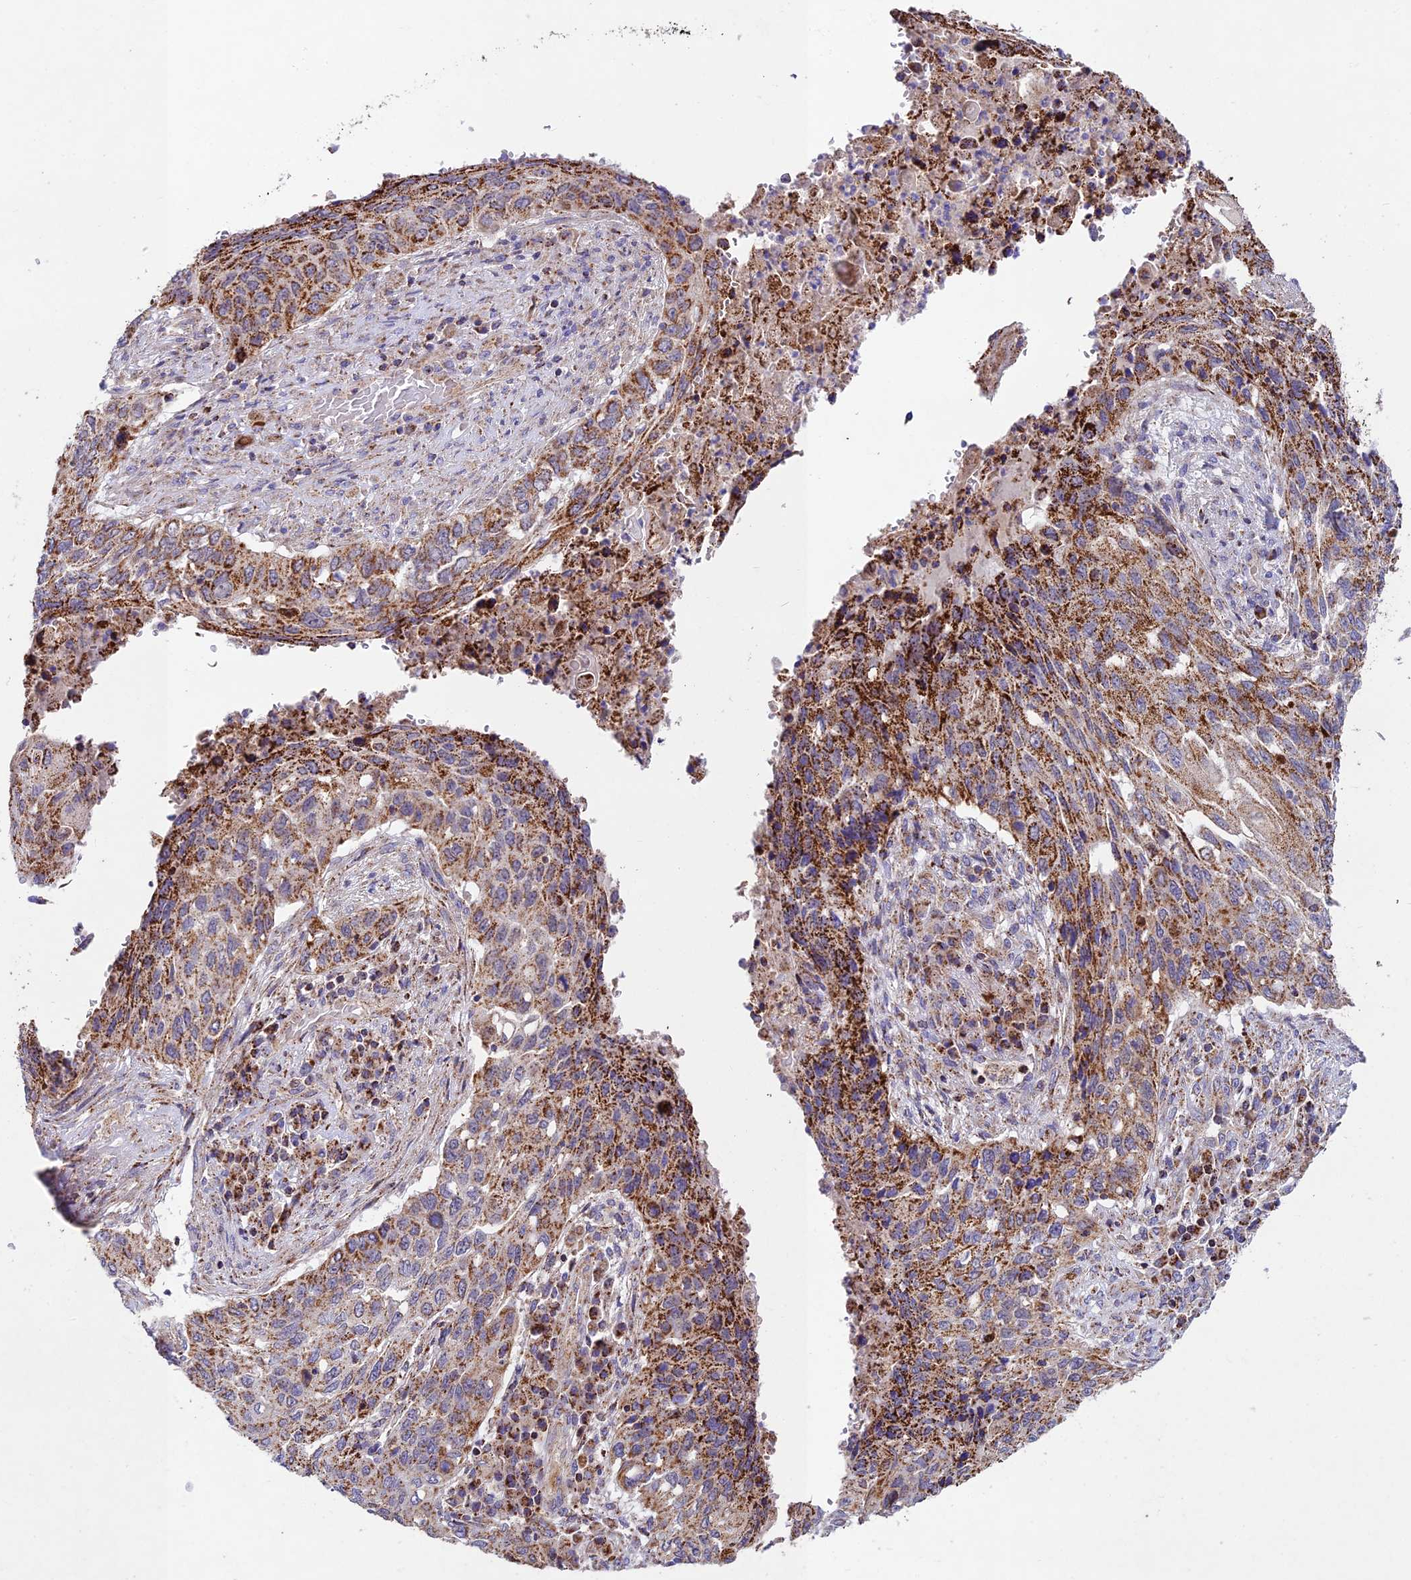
{"staining": {"intensity": "strong", "quantity": "25%-75%", "location": "cytoplasmic/membranous"}, "tissue": "lung cancer", "cell_type": "Tumor cells", "image_type": "cancer", "snomed": [{"axis": "morphology", "description": "Squamous cell carcinoma, NOS"}, {"axis": "topography", "description": "Lung"}], "caption": "Immunohistochemical staining of lung cancer (squamous cell carcinoma) displays strong cytoplasmic/membranous protein expression in approximately 25%-75% of tumor cells.", "gene": "KHDC3L", "patient": {"sex": "female", "age": 63}}